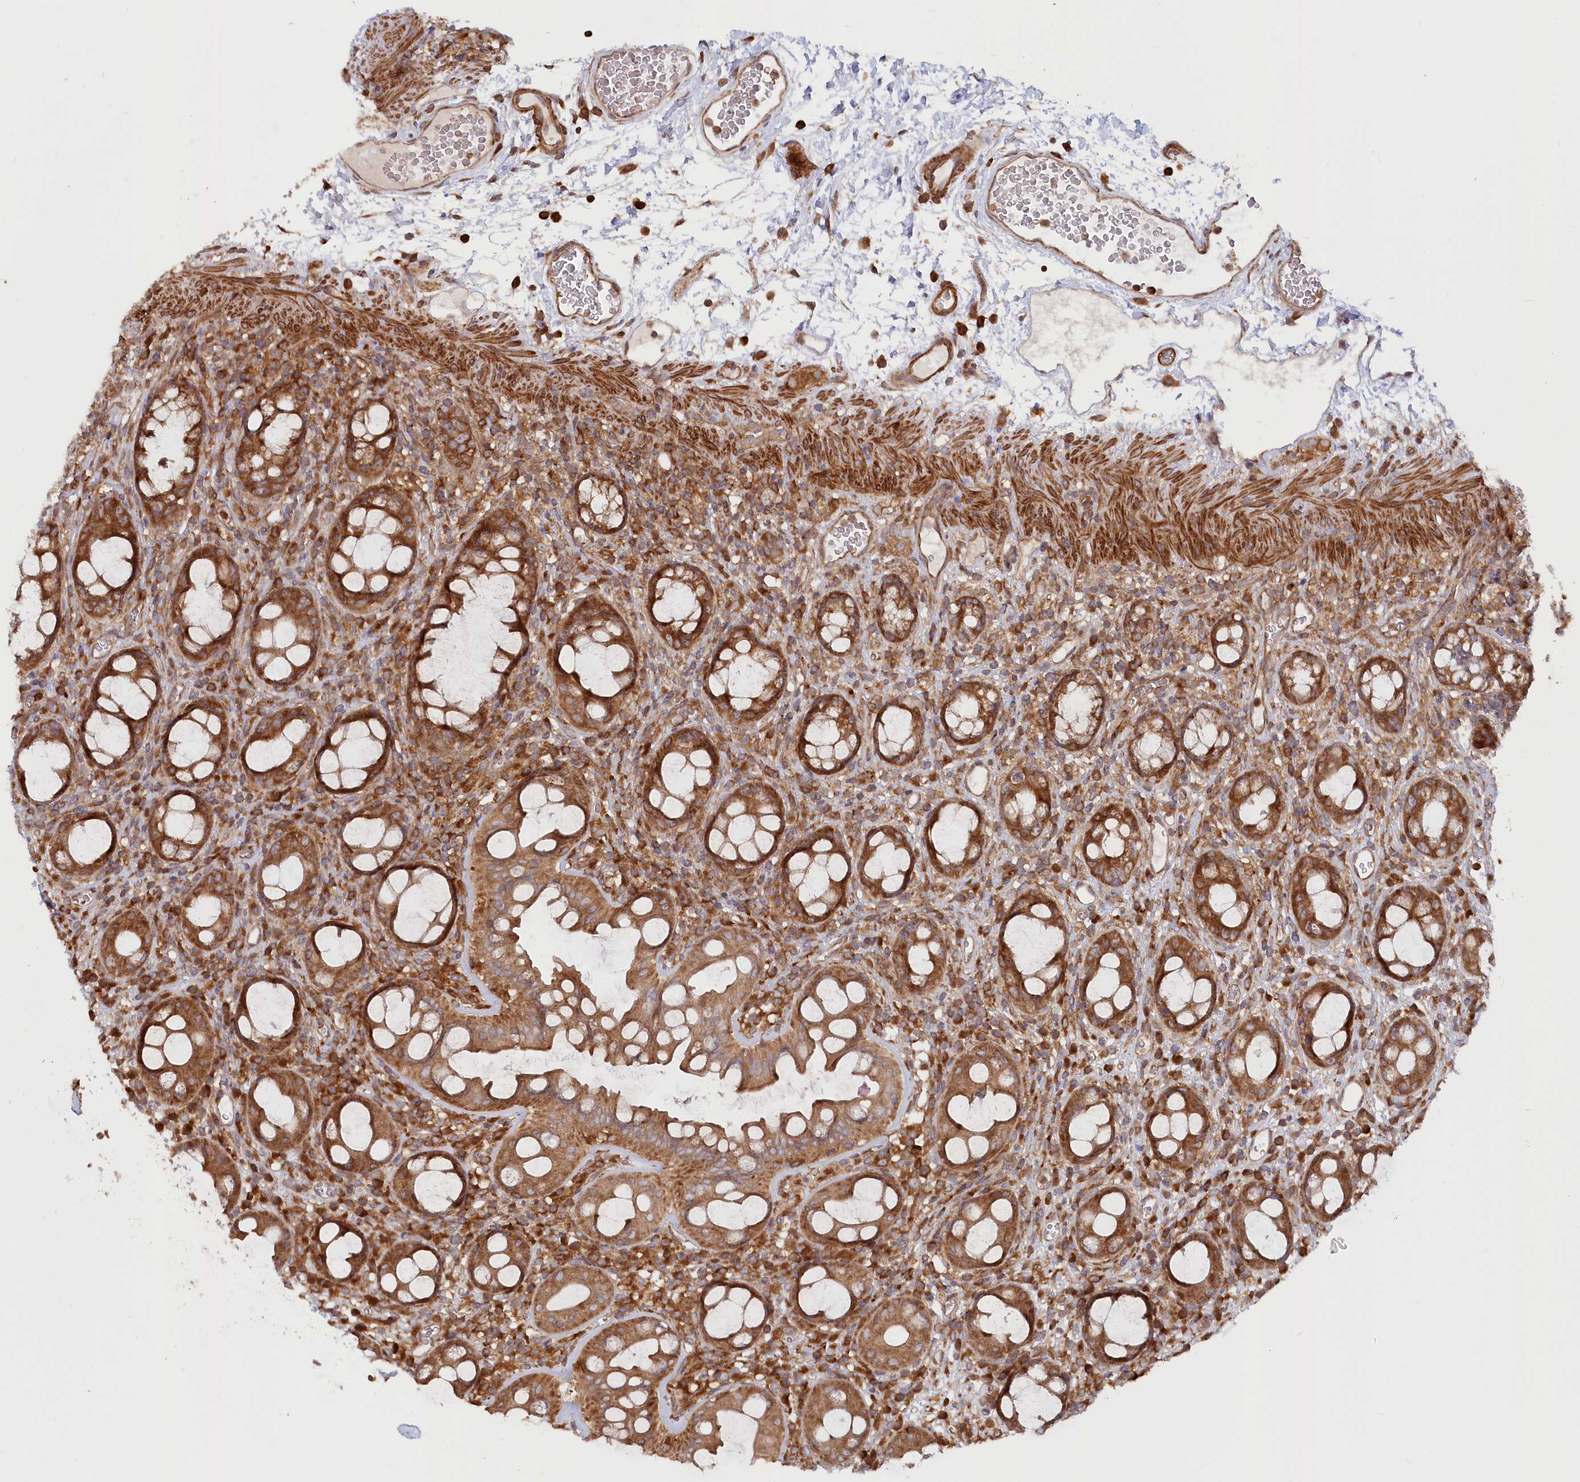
{"staining": {"intensity": "strong", "quantity": ">75%", "location": "cytoplasmic/membranous"}, "tissue": "rectum", "cell_type": "Glandular cells", "image_type": "normal", "snomed": [{"axis": "morphology", "description": "Normal tissue, NOS"}, {"axis": "topography", "description": "Rectum"}], "caption": "Protein staining displays strong cytoplasmic/membranous positivity in approximately >75% of glandular cells in normal rectum. (brown staining indicates protein expression, while blue staining denotes nuclei).", "gene": "PAIP2", "patient": {"sex": "female", "age": 57}}